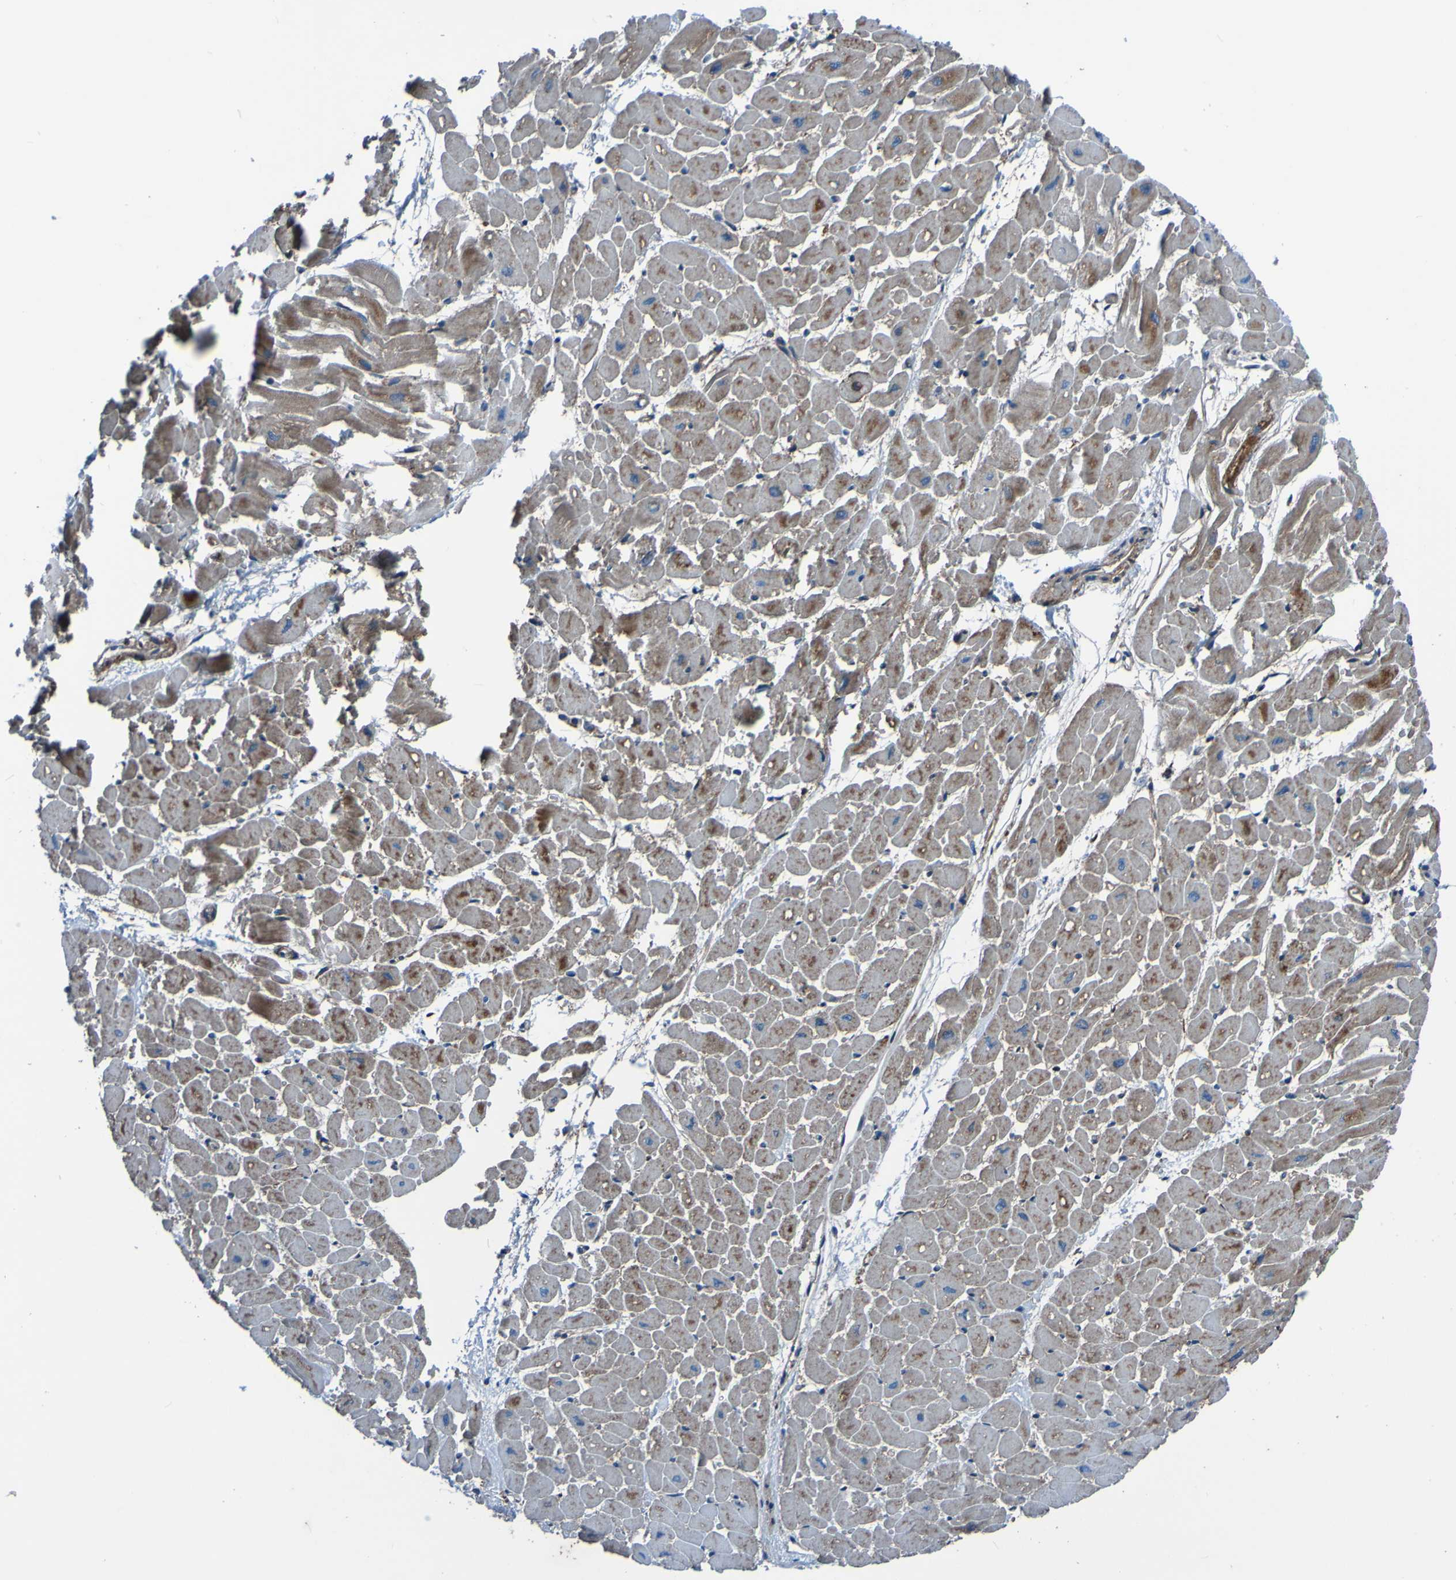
{"staining": {"intensity": "moderate", "quantity": ">75%", "location": "cytoplasmic/membranous"}, "tissue": "heart muscle", "cell_type": "Cardiomyocytes", "image_type": "normal", "snomed": [{"axis": "morphology", "description": "Normal tissue, NOS"}, {"axis": "topography", "description": "Heart"}], "caption": "Moderate cytoplasmic/membranous positivity is appreciated in approximately >75% of cardiomyocytes in normal heart muscle.", "gene": "RAB5B", "patient": {"sex": "male", "age": 45}}